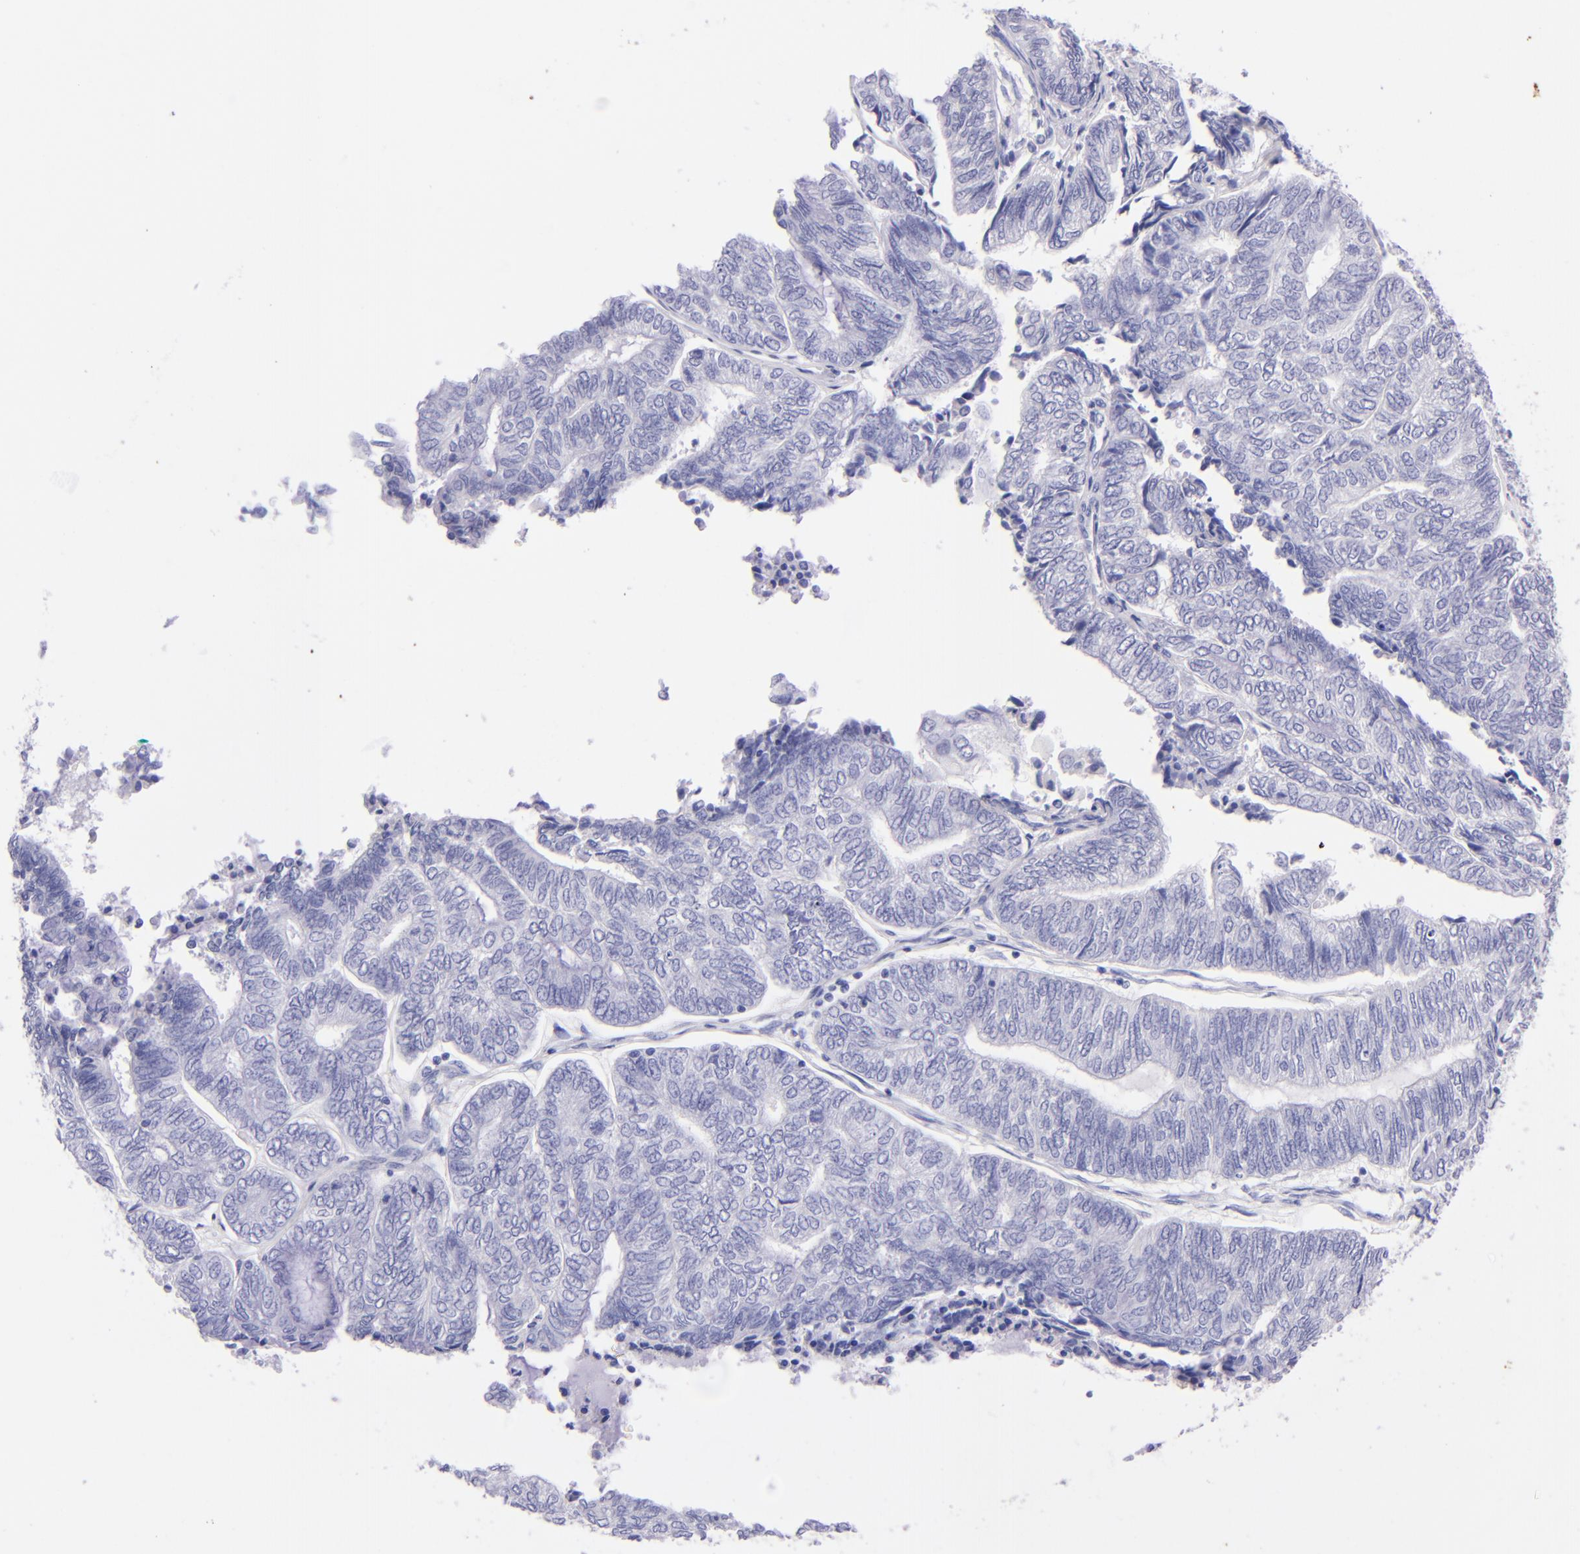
{"staining": {"intensity": "negative", "quantity": "none", "location": "none"}, "tissue": "endometrial cancer", "cell_type": "Tumor cells", "image_type": "cancer", "snomed": [{"axis": "morphology", "description": "Adenocarcinoma, NOS"}, {"axis": "topography", "description": "Uterus"}, {"axis": "topography", "description": "Endometrium"}], "caption": "A high-resolution image shows immunohistochemistry staining of endometrial cancer (adenocarcinoma), which demonstrates no significant expression in tumor cells.", "gene": "UCHL1", "patient": {"sex": "female", "age": 70}}